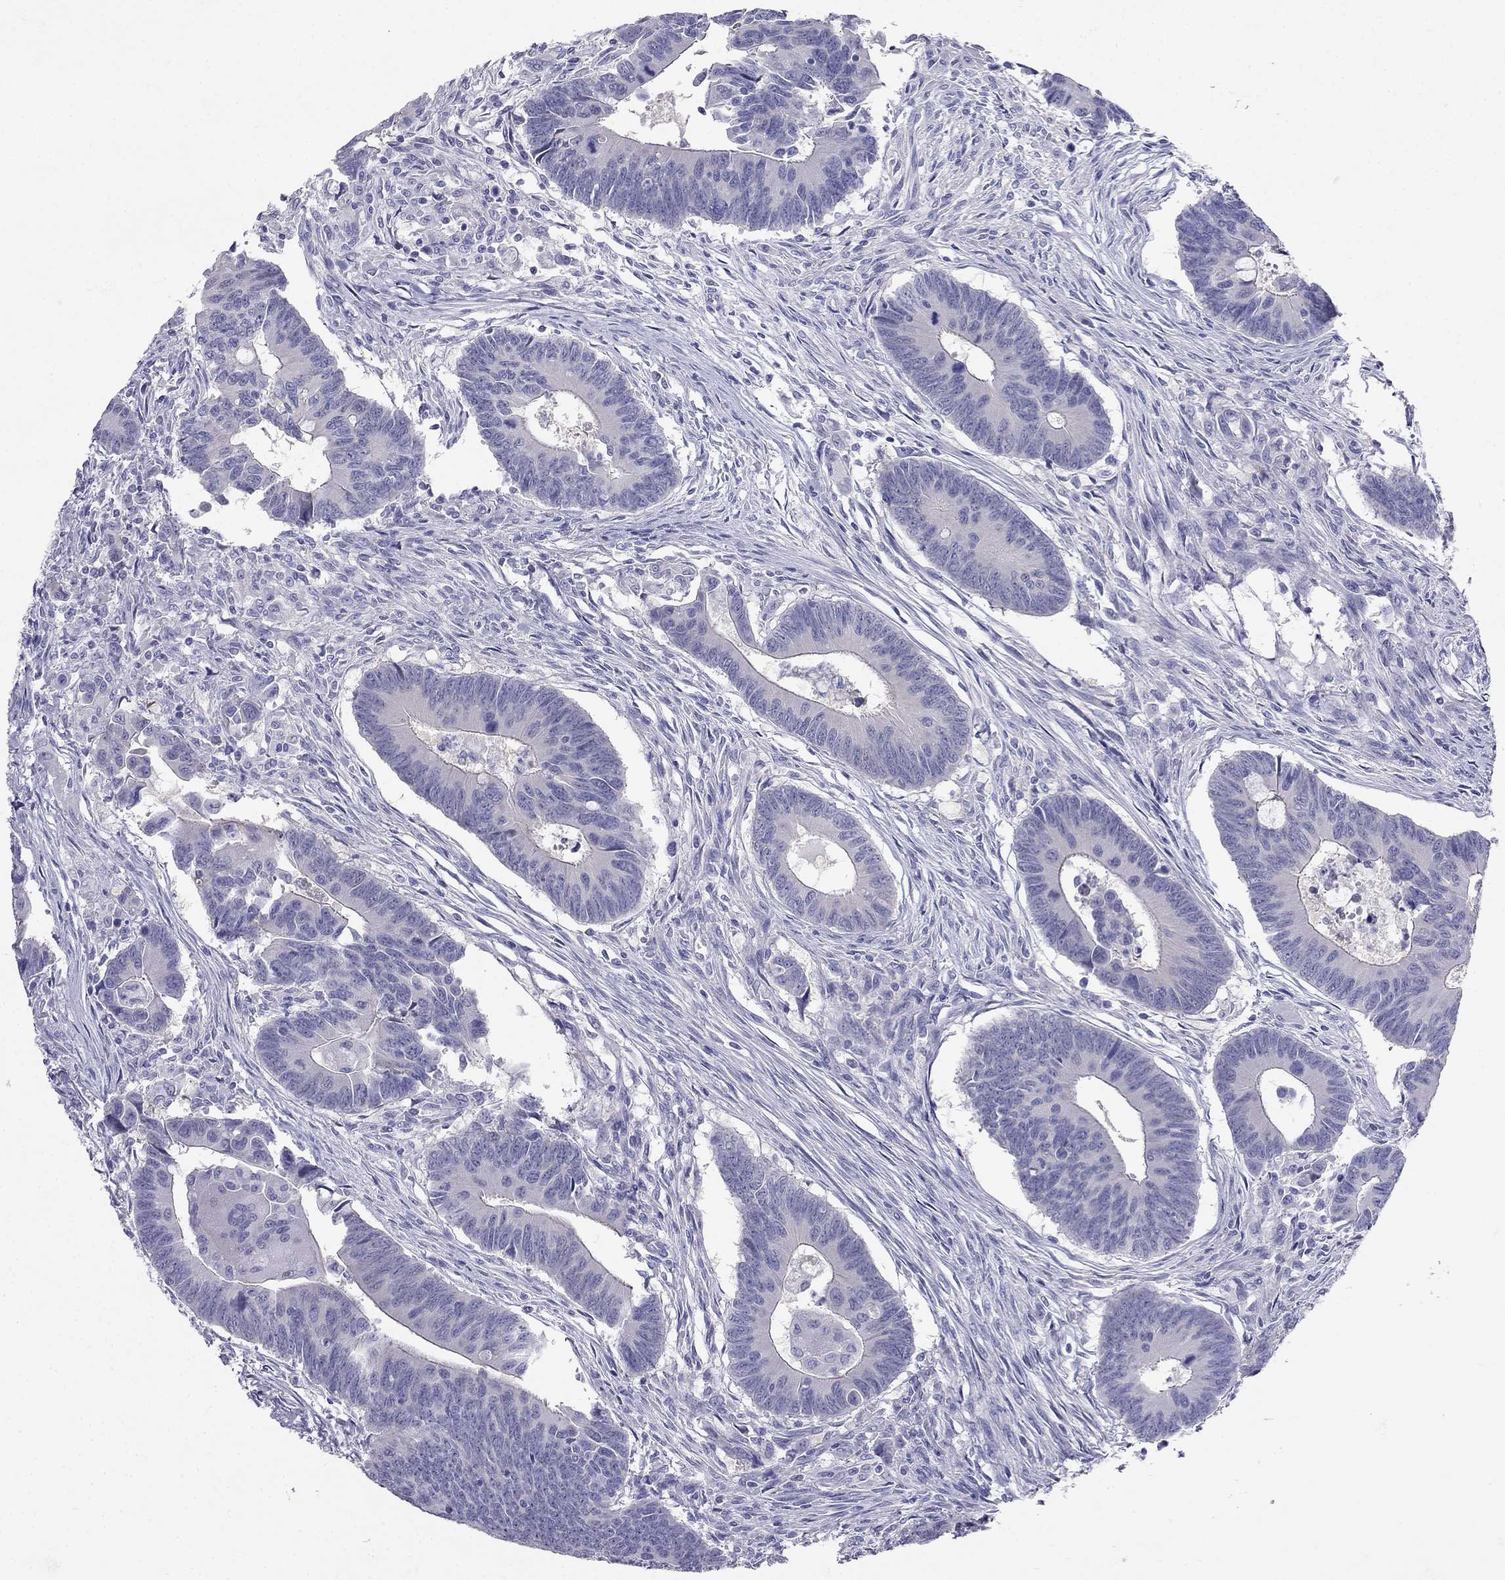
{"staining": {"intensity": "negative", "quantity": "none", "location": "none"}, "tissue": "colorectal cancer", "cell_type": "Tumor cells", "image_type": "cancer", "snomed": [{"axis": "morphology", "description": "Adenocarcinoma, NOS"}, {"axis": "topography", "description": "Rectum"}], "caption": "Tumor cells are negative for brown protein staining in adenocarcinoma (colorectal). Brightfield microscopy of immunohistochemistry (IHC) stained with DAB (brown) and hematoxylin (blue), captured at high magnification.", "gene": "RFLNA", "patient": {"sex": "male", "age": 67}}